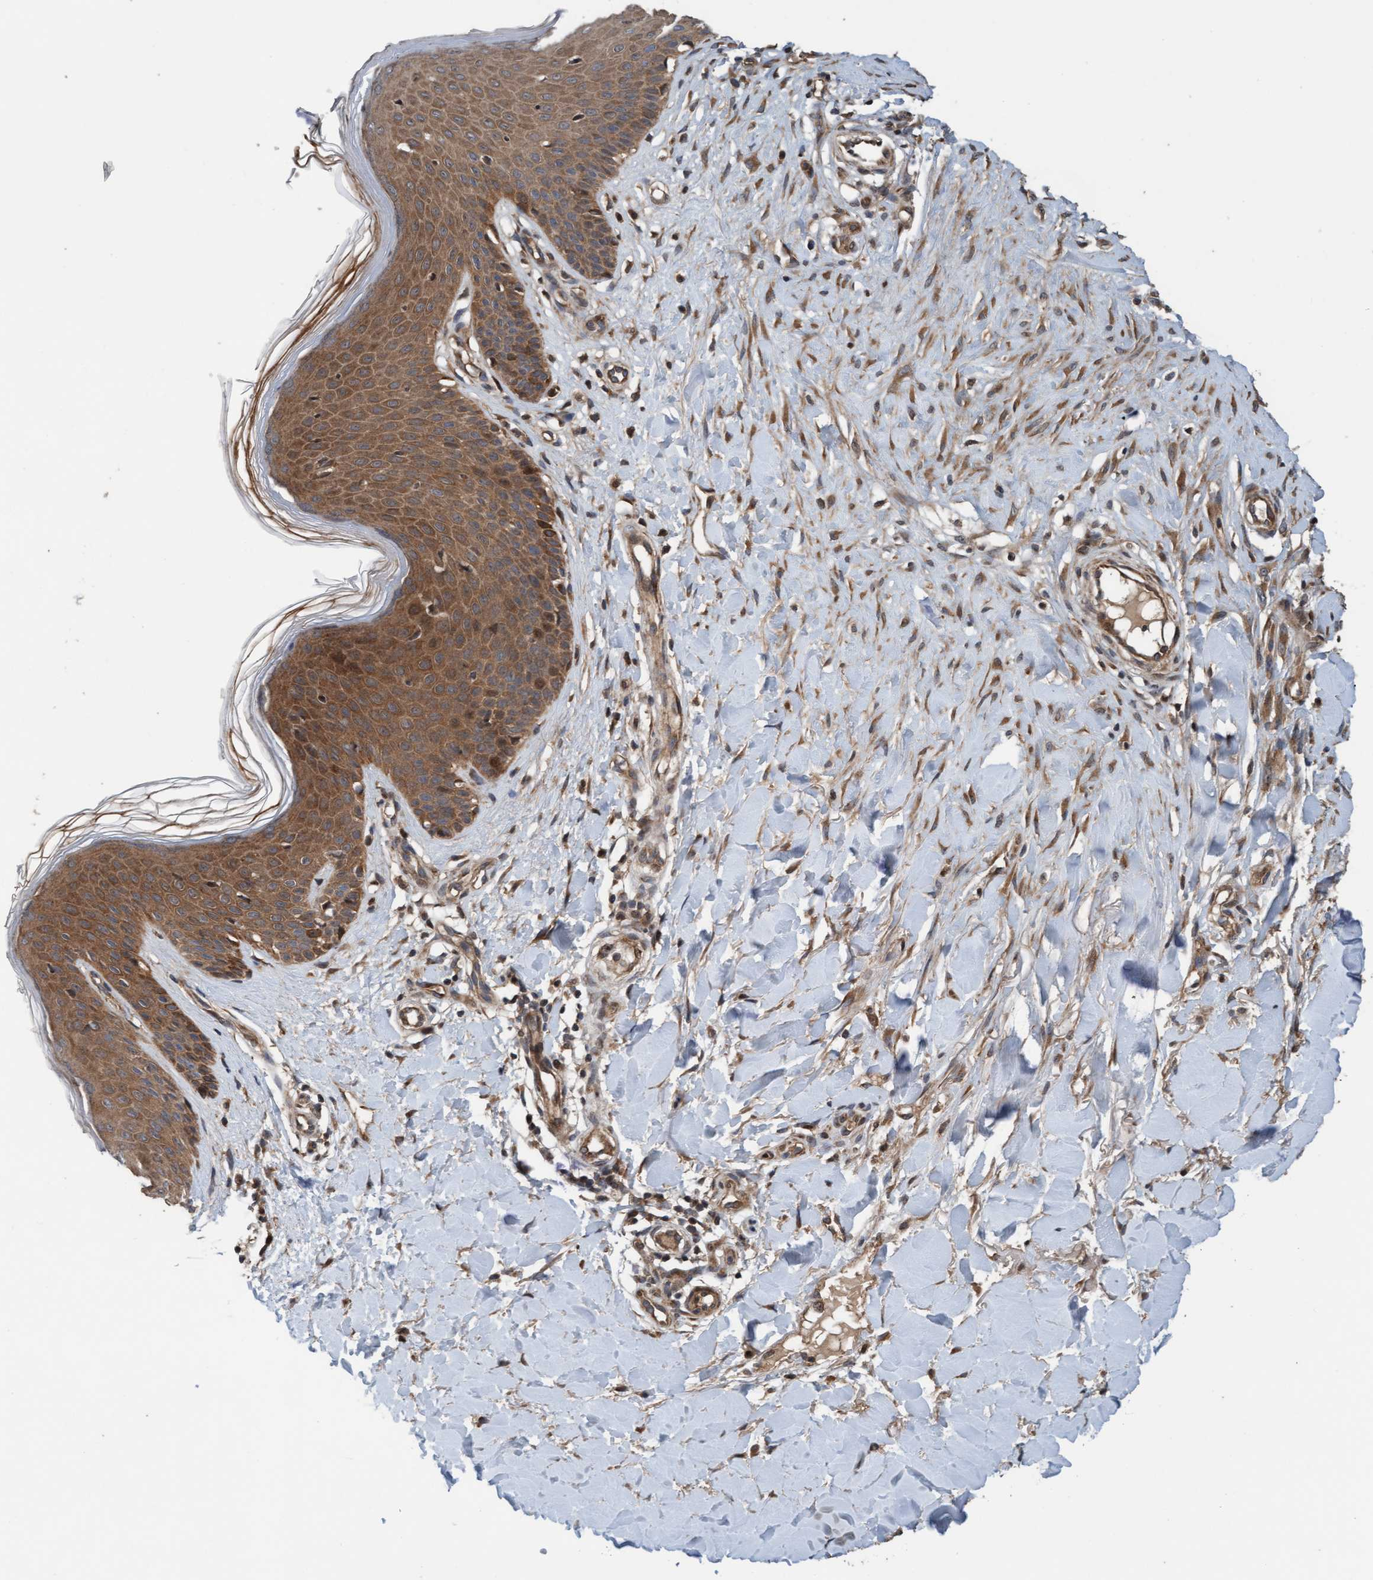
{"staining": {"intensity": "moderate", "quantity": ">75%", "location": "cytoplasmic/membranous,nuclear"}, "tissue": "skin", "cell_type": "Fibroblasts", "image_type": "normal", "snomed": [{"axis": "morphology", "description": "Normal tissue, NOS"}, {"axis": "topography", "description": "Skin"}], "caption": "IHC of normal human skin displays medium levels of moderate cytoplasmic/membranous,nuclear positivity in approximately >75% of fibroblasts.", "gene": "MLXIP", "patient": {"sex": "male", "age": 41}}